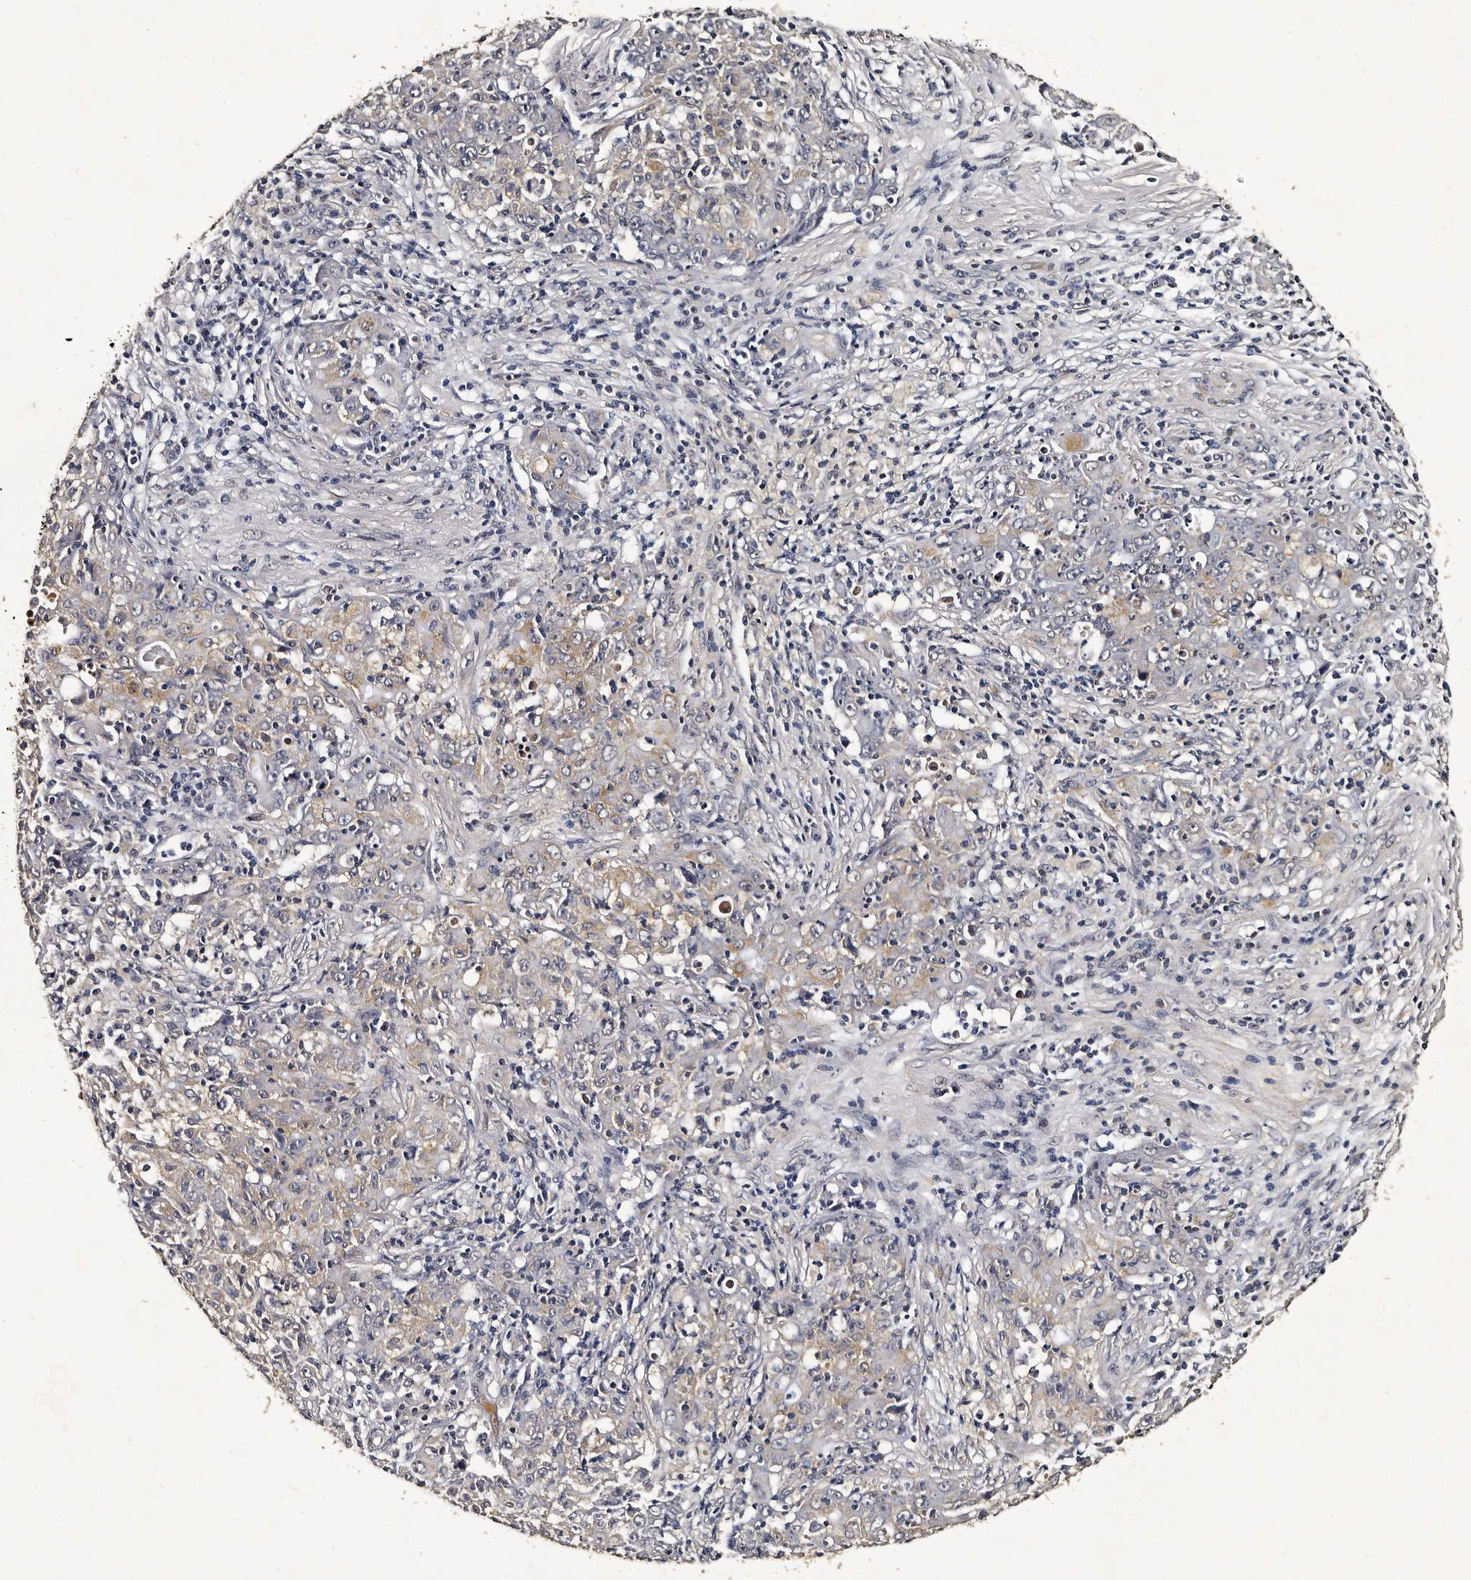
{"staining": {"intensity": "weak", "quantity": "<25%", "location": "cytoplasmic/membranous"}, "tissue": "ovarian cancer", "cell_type": "Tumor cells", "image_type": "cancer", "snomed": [{"axis": "morphology", "description": "Carcinoma, endometroid"}, {"axis": "topography", "description": "Ovary"}], "caption": "A photomicrograph of human ovarian endometroid carcinoma is negative for staining in tumor cells. The staining was performed using DAB (3,3'-diaminobenzidine) to visualize the protein expression in brown, while the nuclei were stained in blue with hematoxylin (Magnification: 20x).", "gene": "CPNE3", "patient": {"sex": "female", "age": 42}}